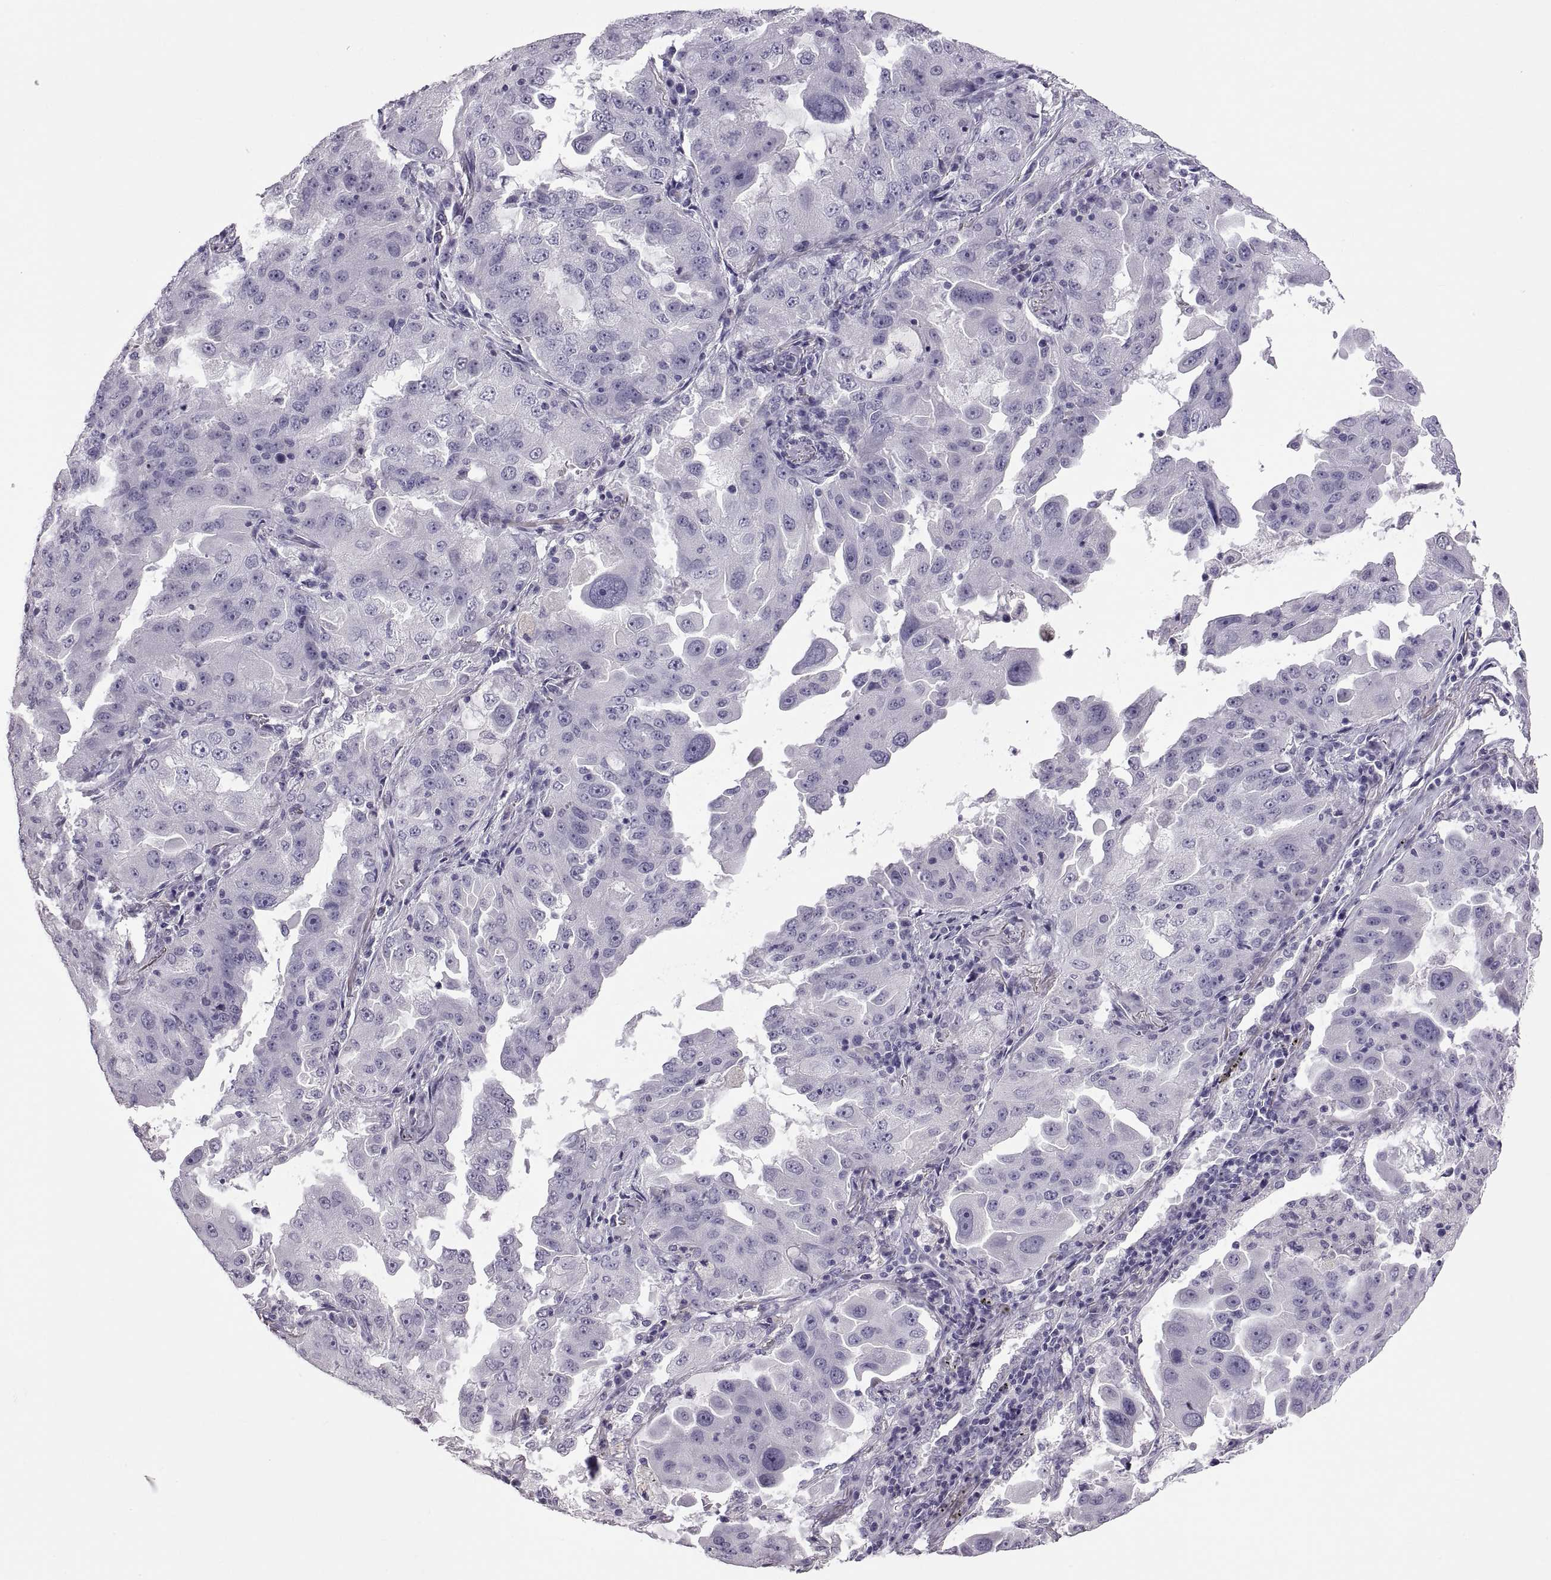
{"staining": {"intensity": "negative", "quantity": "none", "location": "none"}, "tissue": "lung cancer", "cell_type": "Tumor cells", "image_type": "cancer", "snomed": [{"axis": "morphology", "description": "Adenocarcinoma, NOS"}, {"axis": "topography", "description": "Lung"}], "caption": "IHC micrograph of lung adenocarcinoma stained for a protein (brown), which displays no staining in tumor cells. The staining was performed using DAB (3,3'-diaminobenzidine) to visualize the protein expression in brown, while the nuclei were stained in blue with hematoxylin (Magnification: 20x).", "gene": "RDM1", "patient": {"sex": "female", "age": 61}}